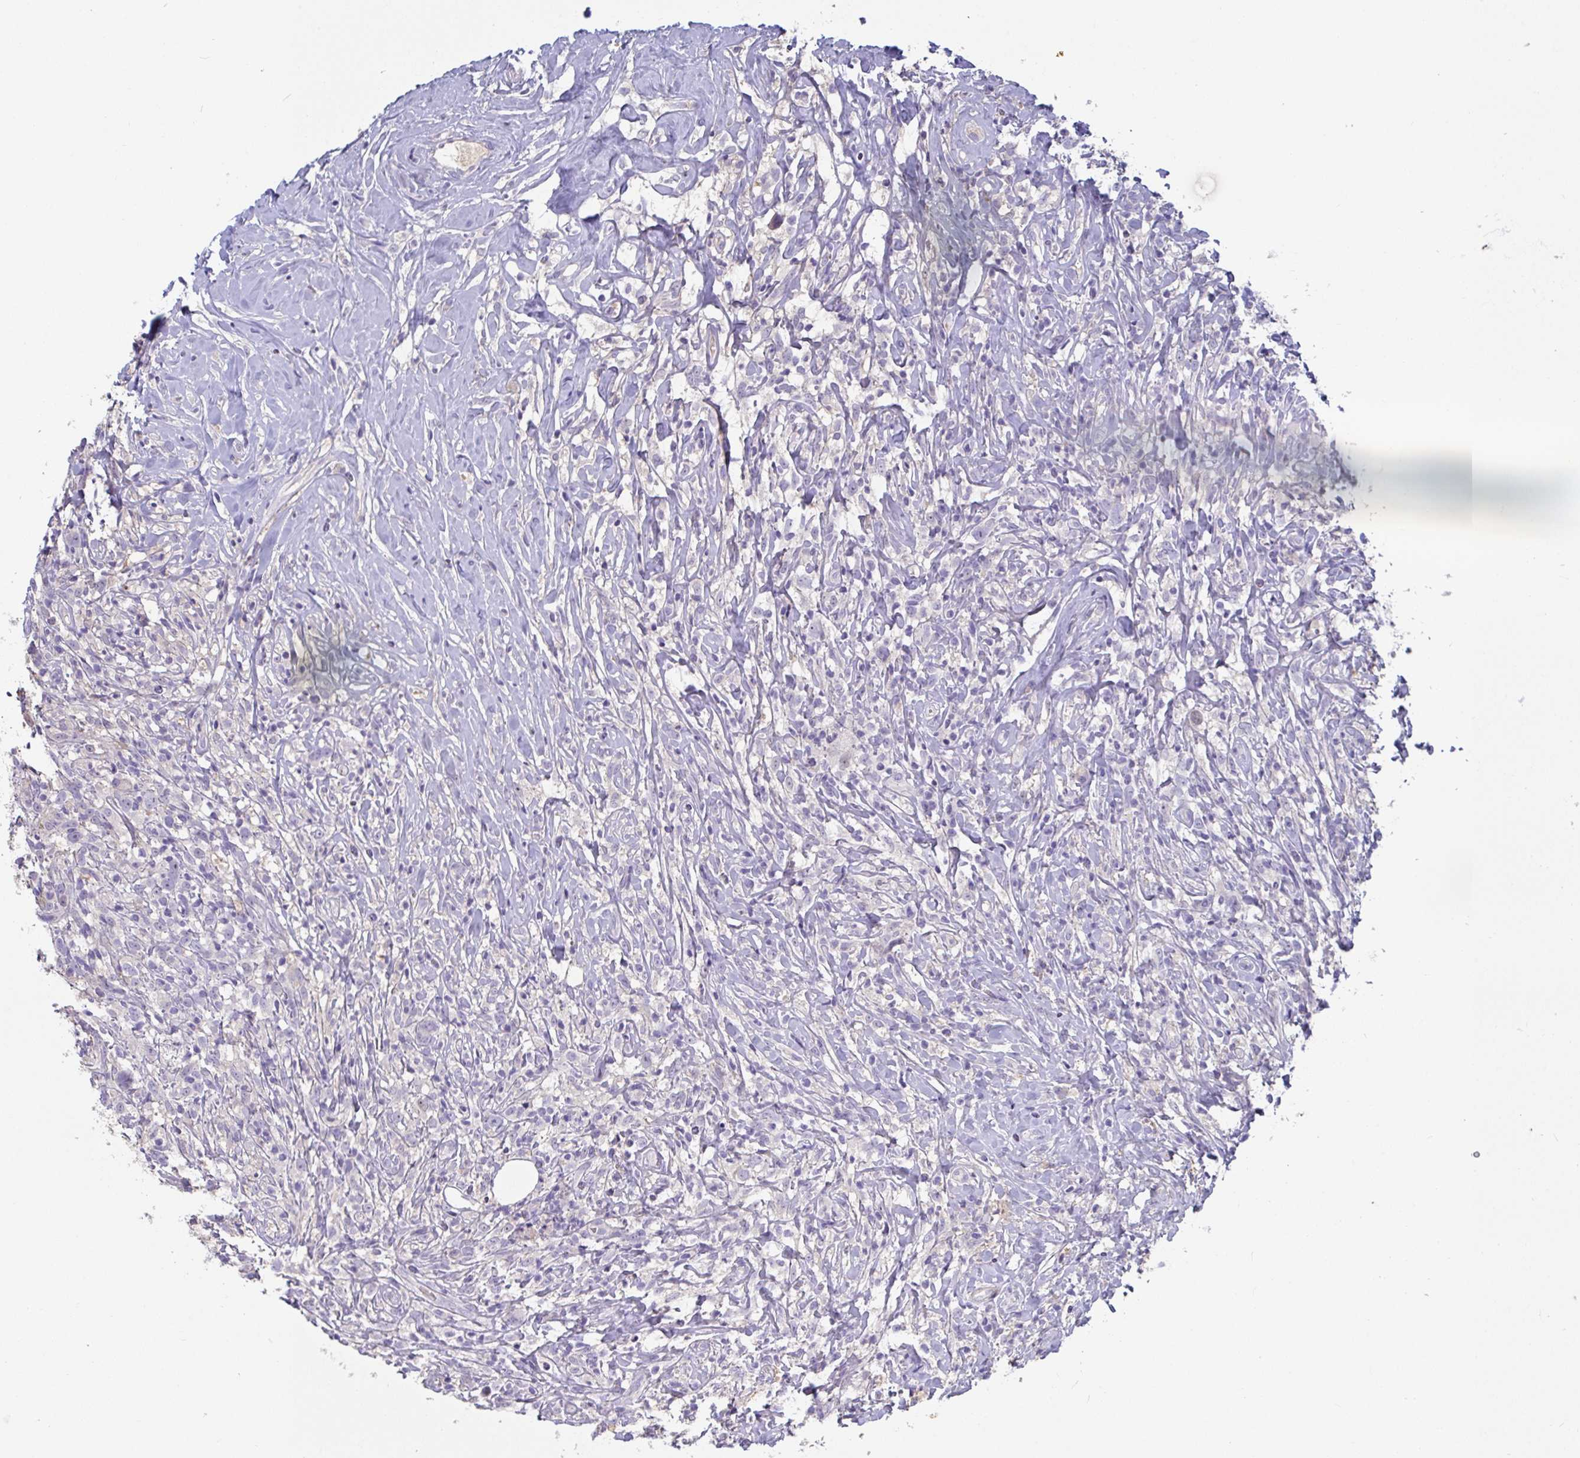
{"staining": {"intensity": "negative", "quantity": "none", "location": "none"}, "tissue": "lymphoma", "cell_type": "Tumor cells", "image_type": "cancer", "snomed": [{"axis": "morphology", "description": "Hodgkin's disease, NOS"}, {"axis": "topography", "description": "No Tissue"}], "caption": "IHC micrograph of human lymphoma stained for a protein (brown), which exhibits no staining in tumor cells. (Brightfield microscopy of DAB immunohistochemistry at high magnification).", "gene": "ANO5", "patient": {"sex": "female", "age": 21}}